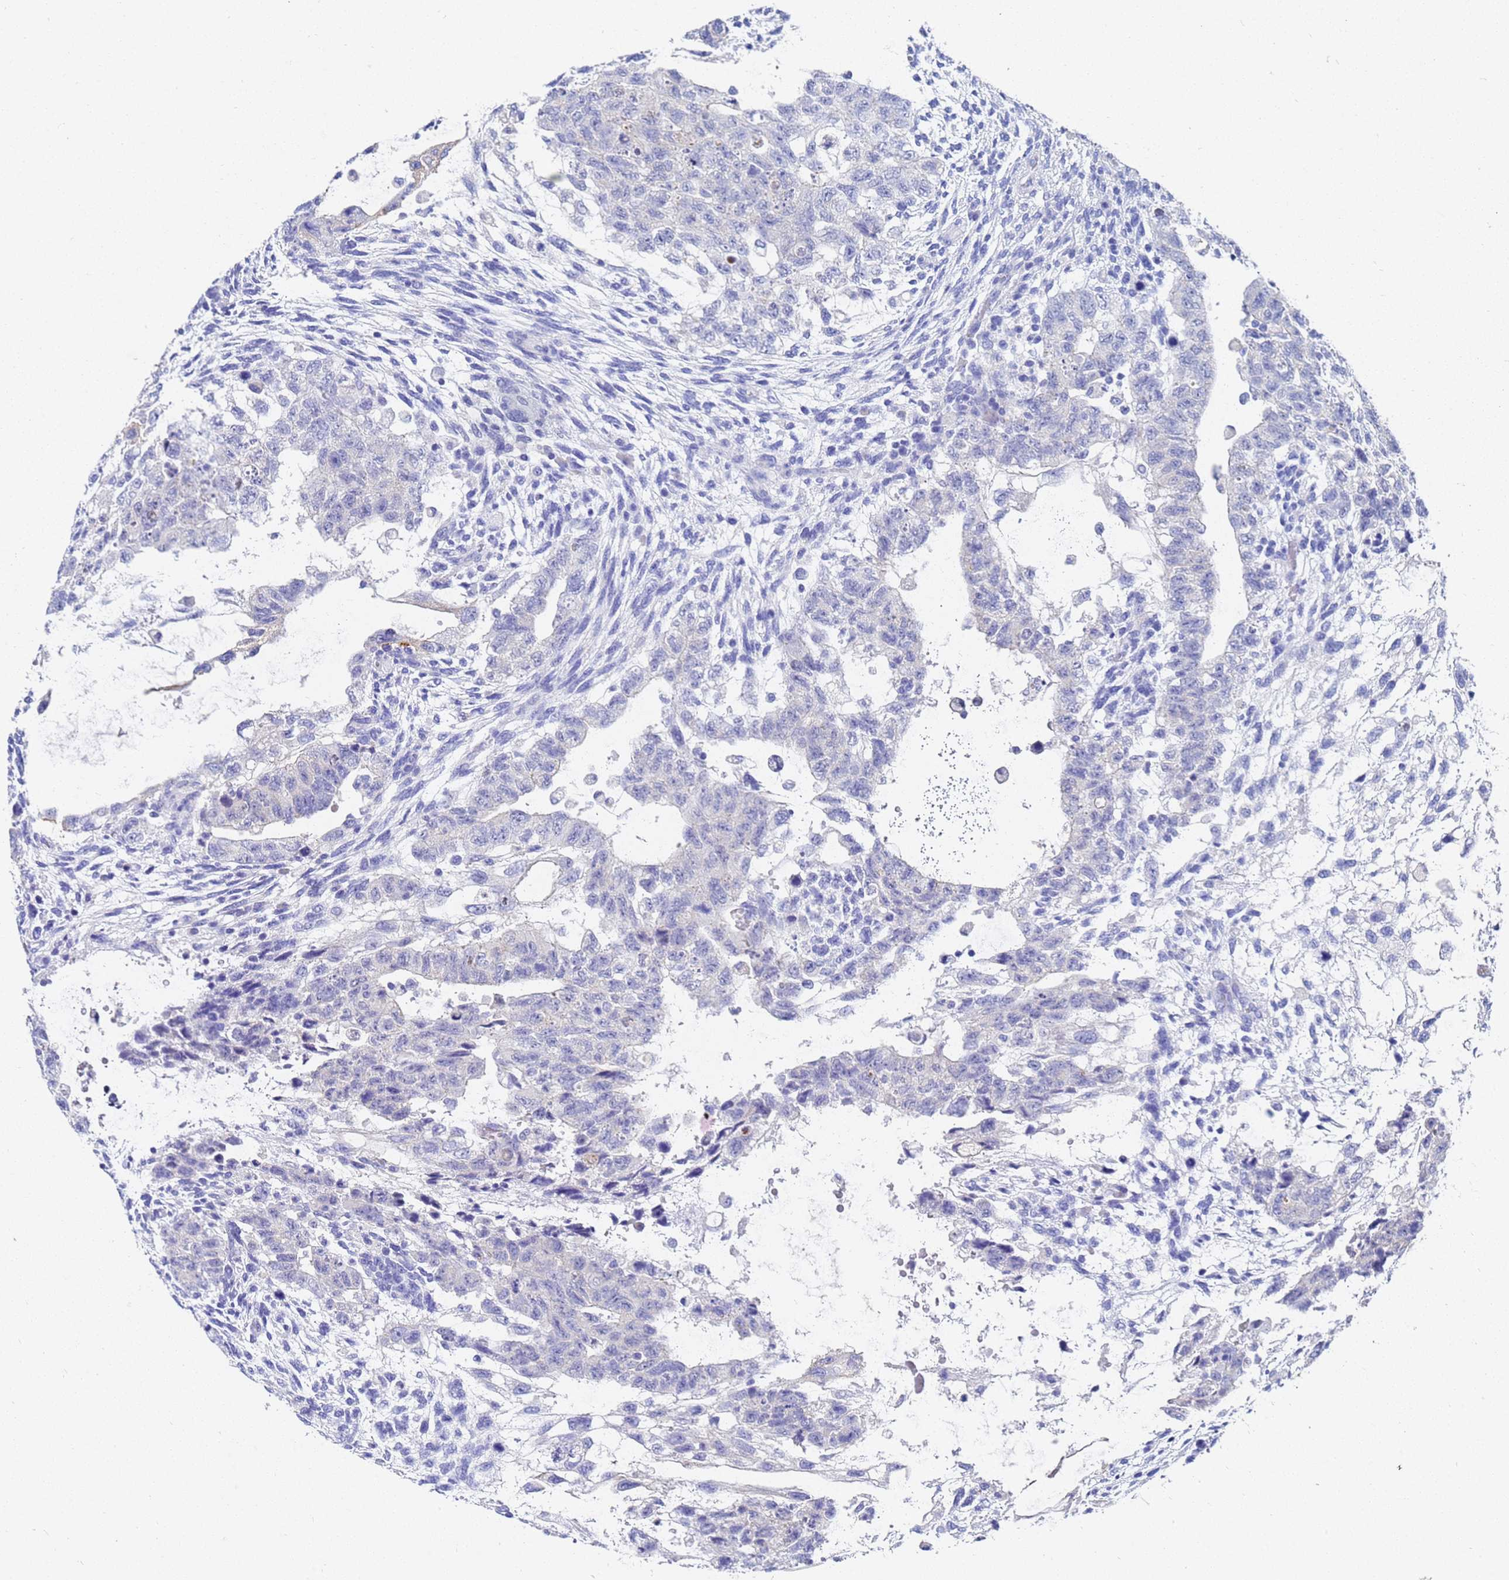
{"staining": {"intensity": "negative", "quantity": "none", "location": "none"}, "tissue": "testis cancer", "cell_type": "Tumor cells", "image_type": "cancer", "snomed": [{"axis": "morphology", "description": "Carcinoma, Embryonal, NOS"}, {"axis": "topography", "description": "Testis"}], "caption": "Testis cancer was stained to show a protein in brown. There is no significant staining in tumor cells.", "gene": "C2orf72", "patient": {"sex": "male", "age": 36}}